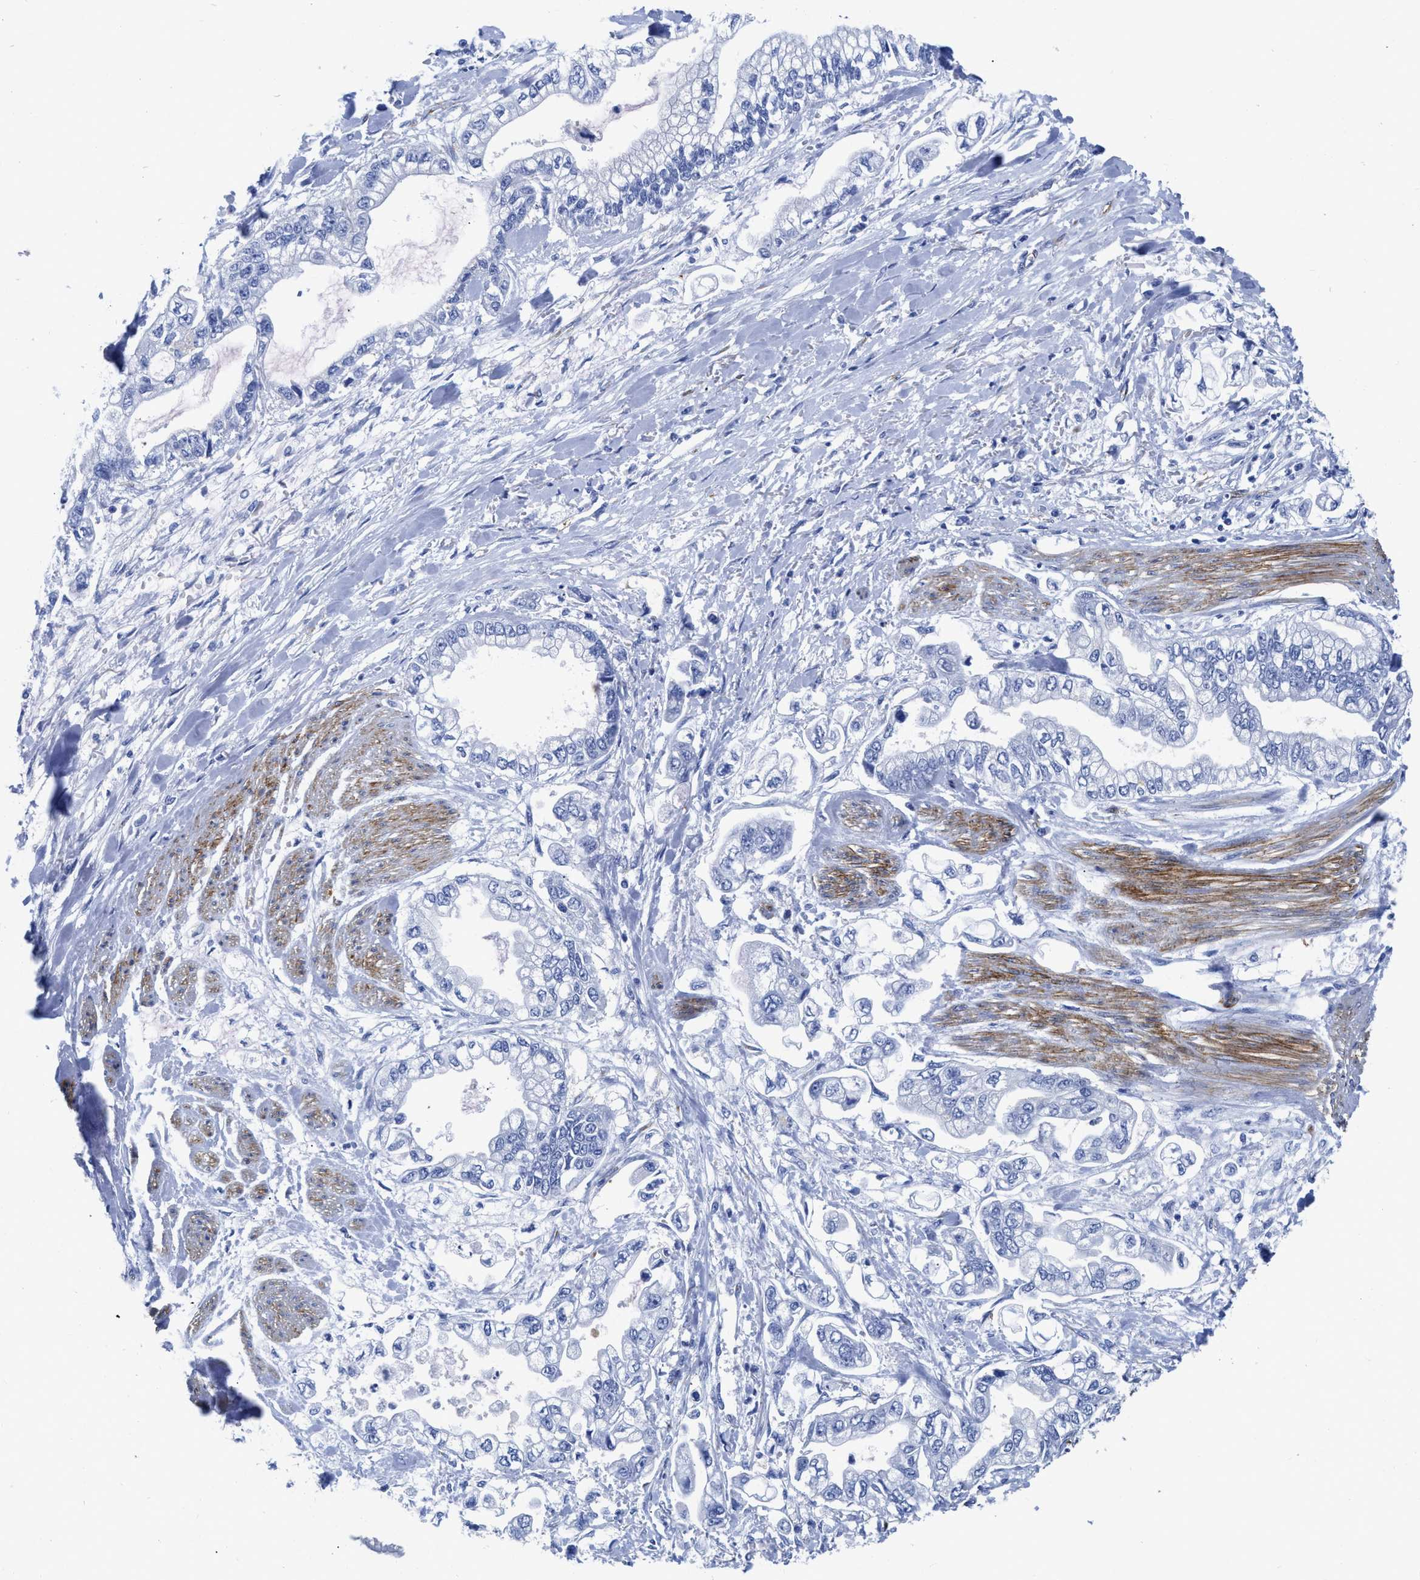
{"staining": {"intensity": "negative", "quantity": "none", "location": "none"}, "tissue": "stomach cancer", "cell_type": "Tumor cells", "image_type": "cancer", "snomed": [{"axis": "morphology", "description": "Normal tissue, NOS"}, {"axis": "morphology", "description": "Adenocarcinoma, NOS"}, {"axis": "topography", "description": "Stomach"}], "caption": "Tumor cells are negative for protein expression in human stomach cancer.", "gene": "TVP23B", "patient": {"sex": "male", "age": 62}}